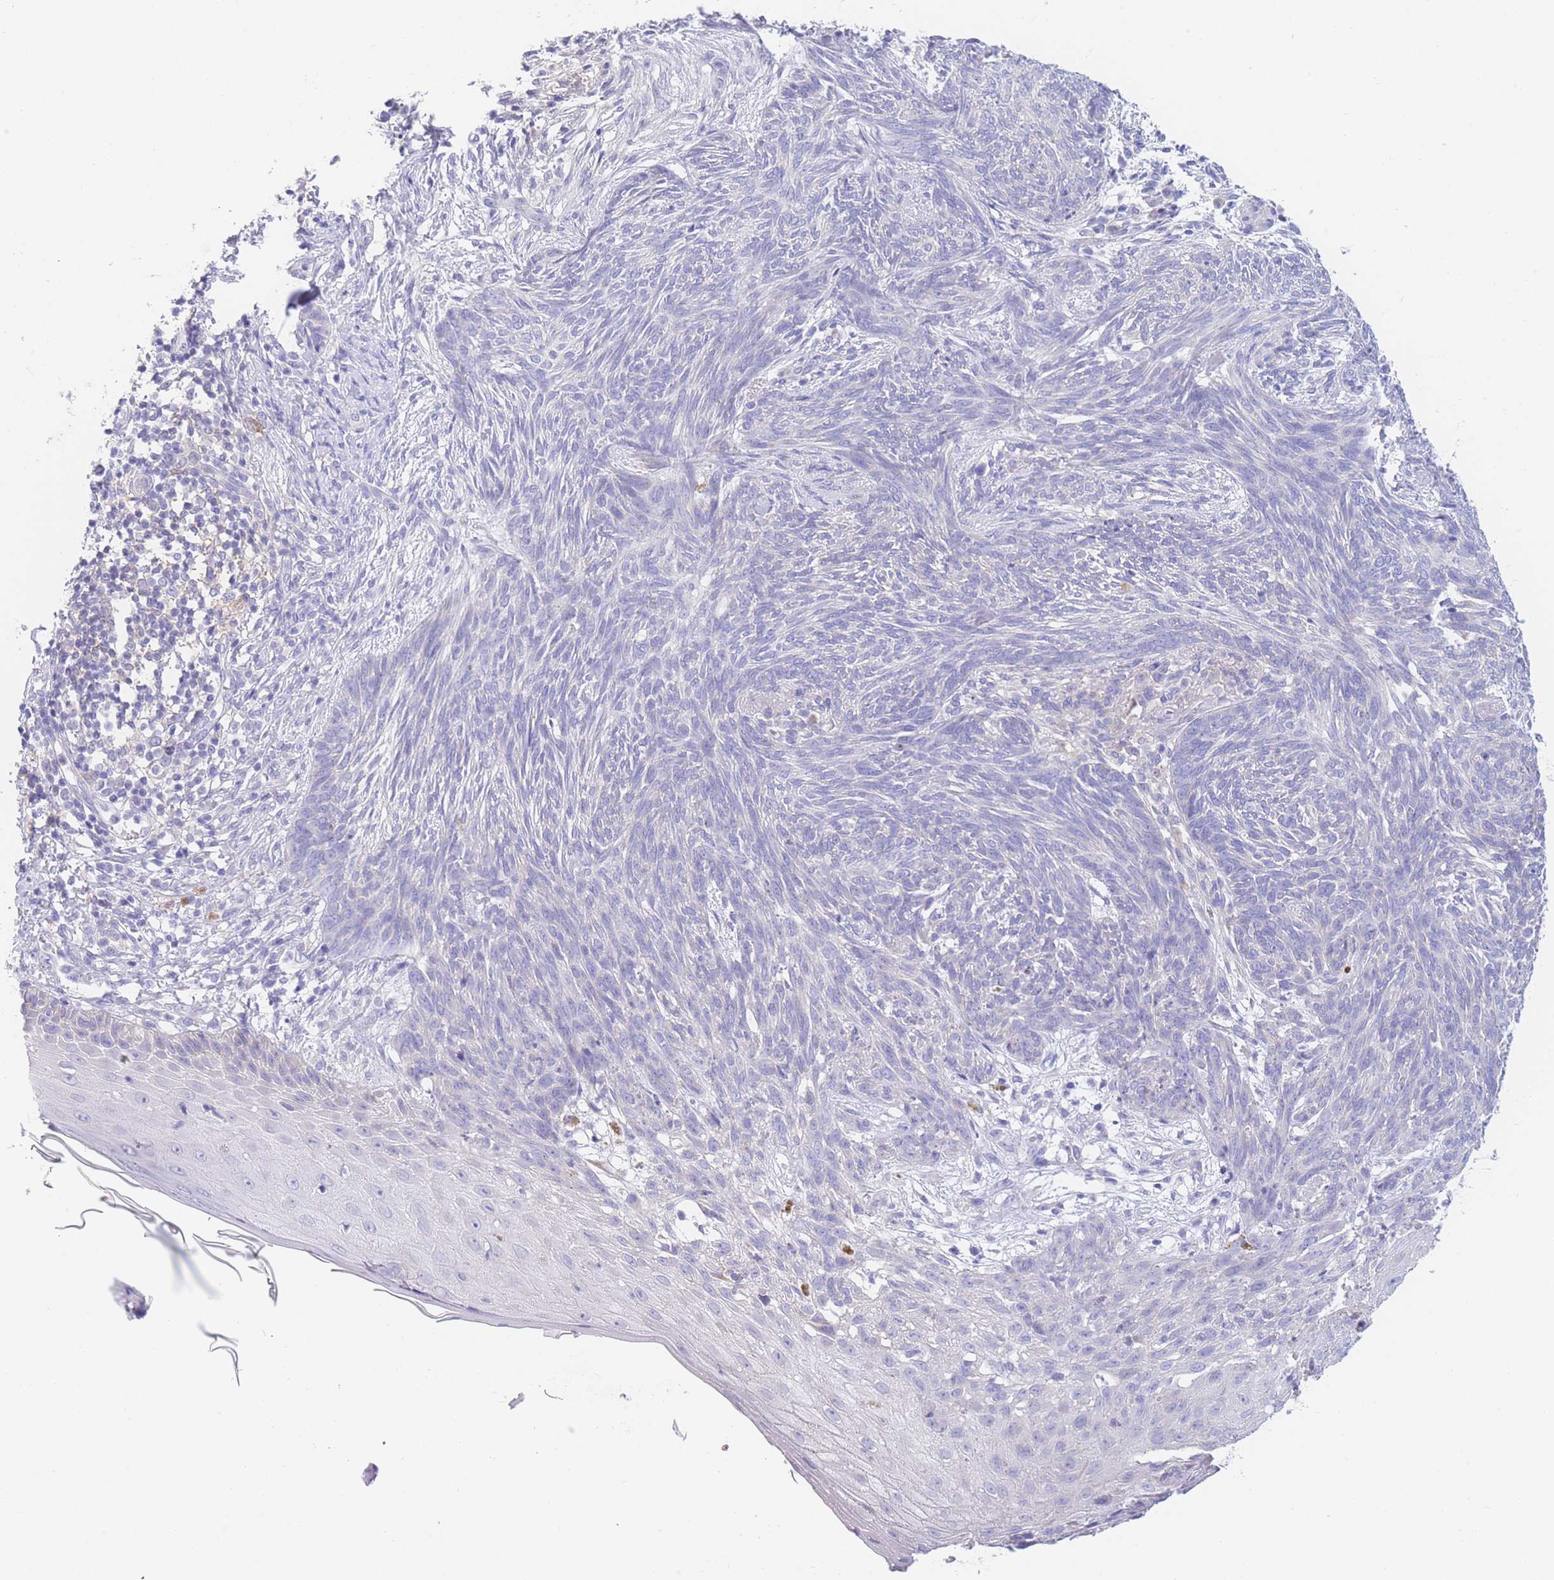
{"staining": {"intensity": "negative", "quantity": "none", "location": "none"}, "tissue": "skin cancer", "cell_type": "Tumor cells", "image_type": "cancer", "snomed": [{"axis": "morphology", "description": "Basal cell carcinoma"}, {"axis": "topography", "description": "Skin"}], "caption": "DAB immunohistochemical staining of human skin basal cell carcinoma shows no significant positivity in tumor cells.", "gene": "PCDHB3", "patient": {"sex": "male", "age": 73}}